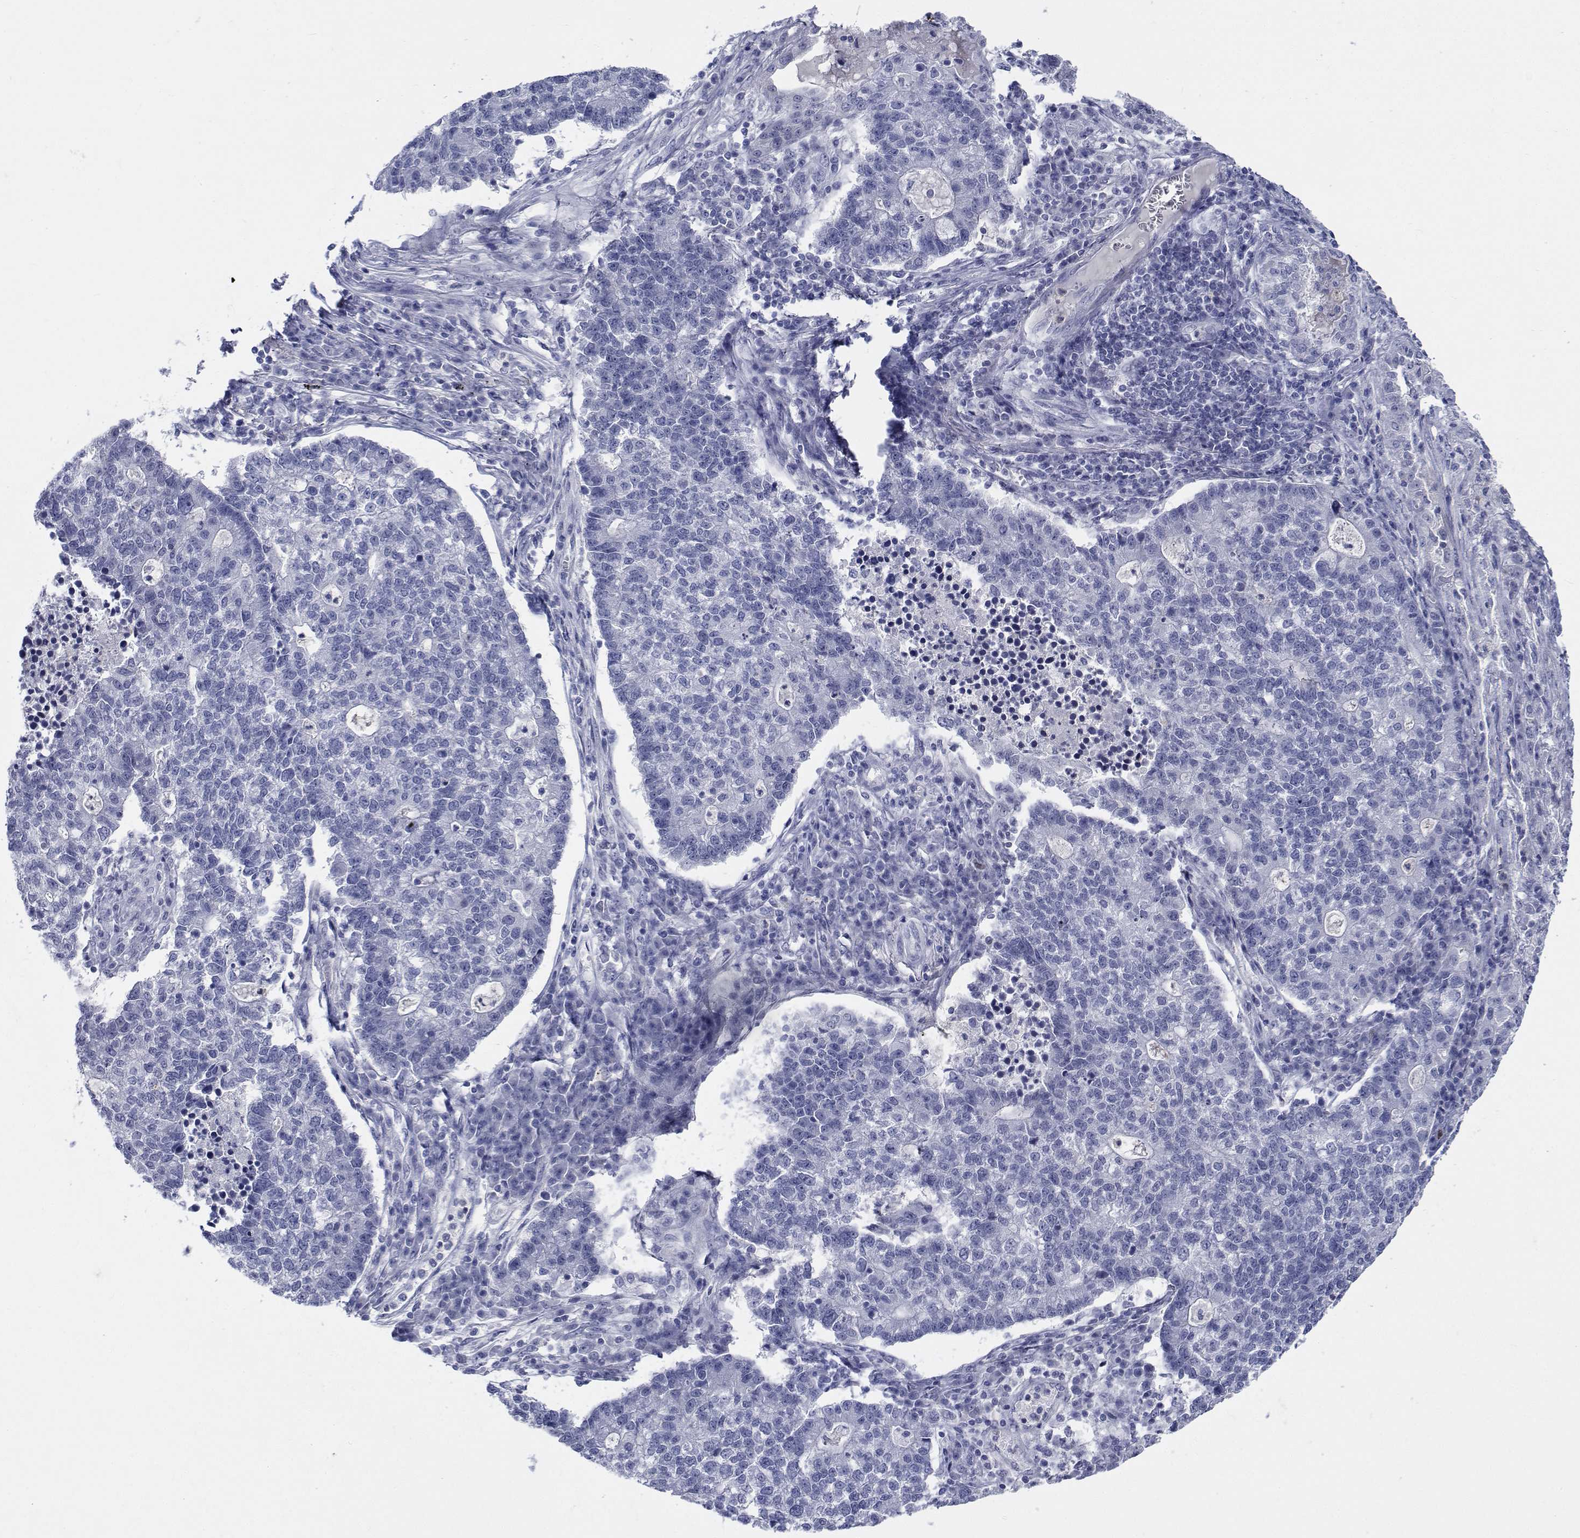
{"staining": {"intensity": "negative", "quantity": "none", "location": "none"}, "tissue": "lung cancer", "cell_type": "Tumor cells", "image_type": "cancer", "snomed": [{"axis": "morphology", "description": "Adenocarcinoma, NOS"}, {"axis": "topography", "description": "Lung"}], "caption": "High magnification brightfield microscopy of lung adenocarcinoma stained with DAB (brown) and counterstained with hematoxylin (blue): tumor cells show no significant positivity.", "gene": "PLXNA4", "patient": {"sex": "male", "age": 57}}